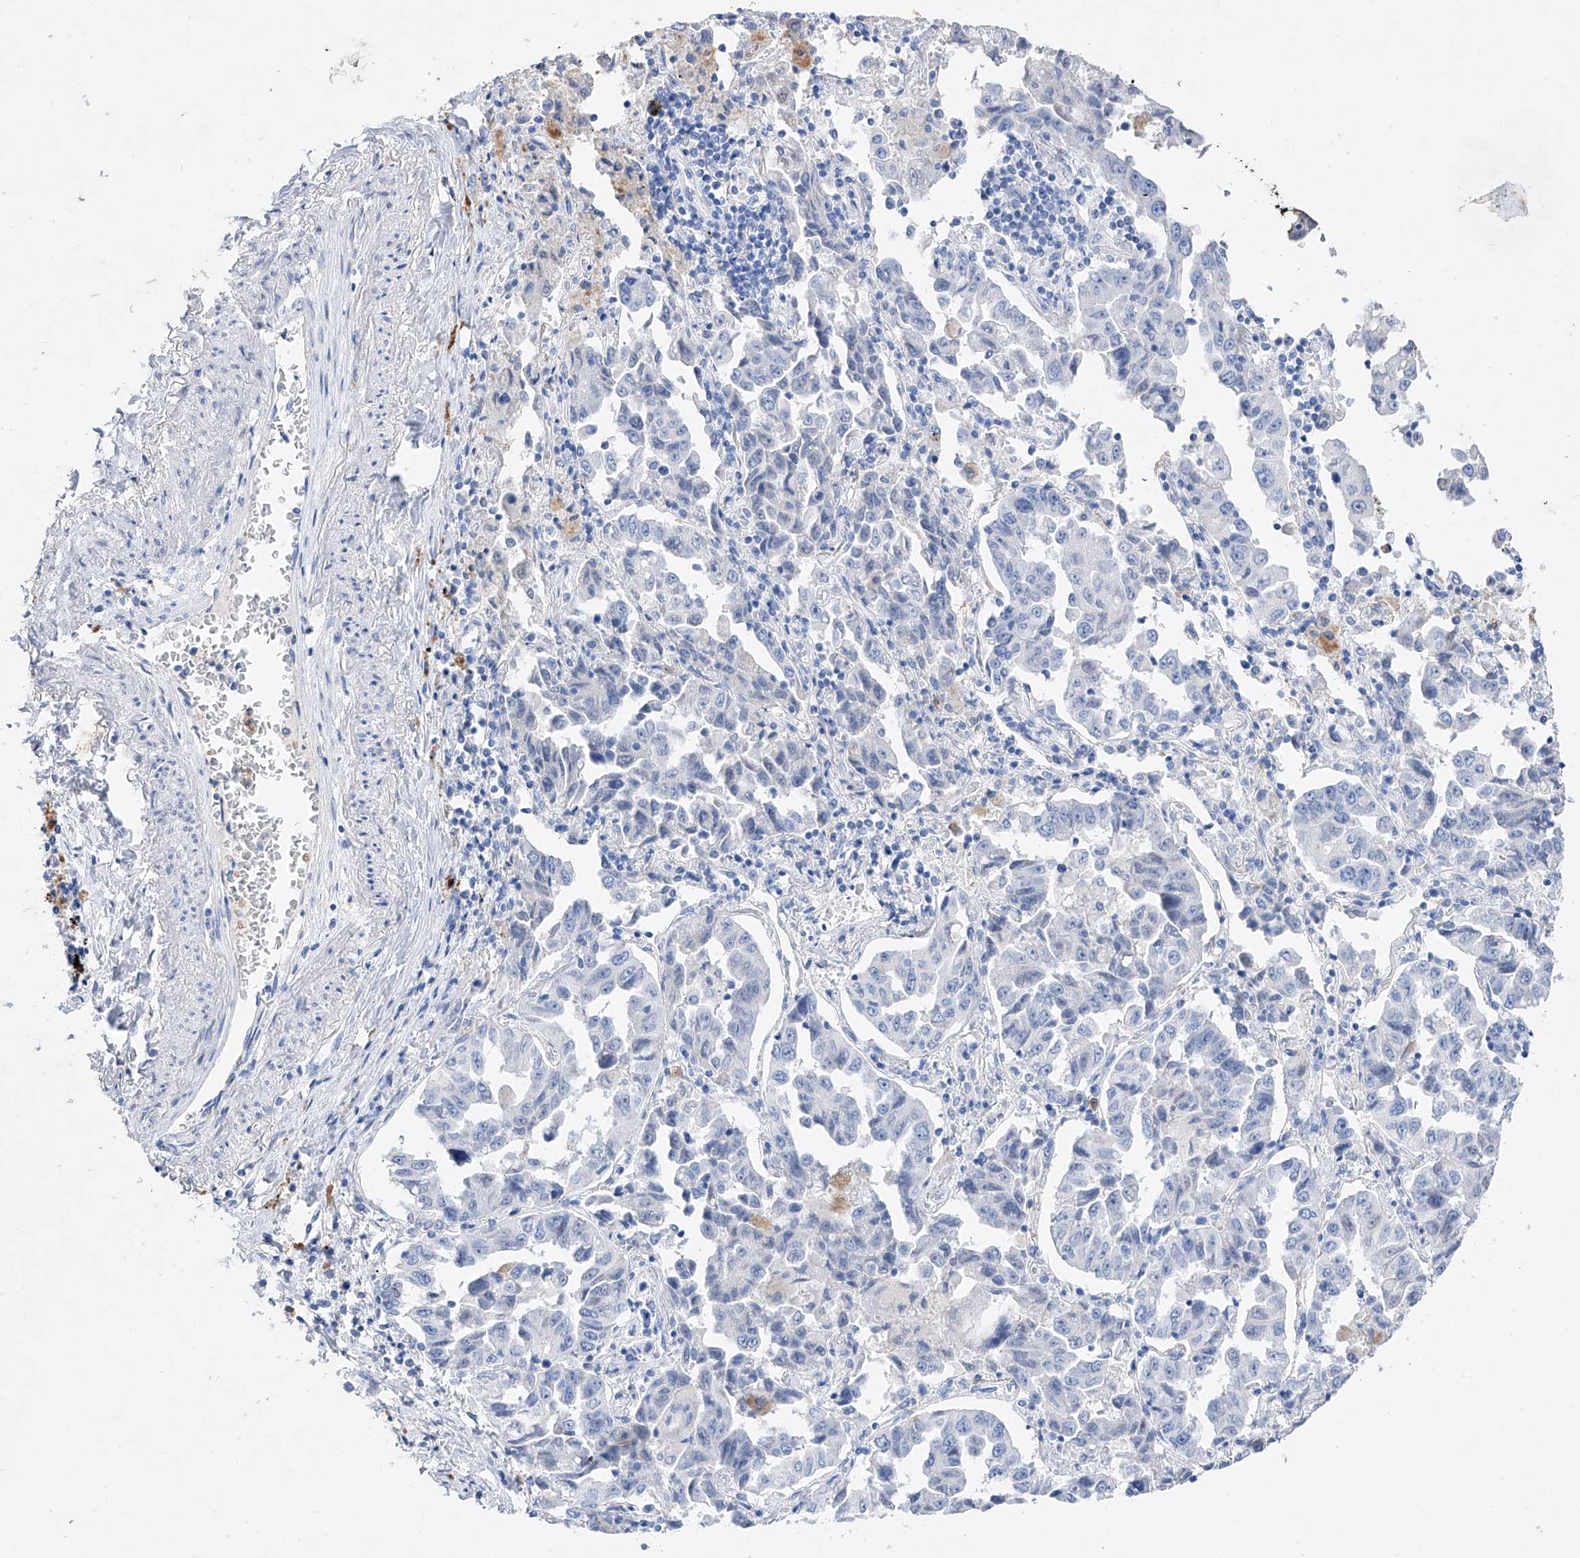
{"staining": {"intensity": "negative", "quantity": "none", "location": "none"}, "tissue": "lung cancer", "cell_type": "Tumor cells", "image_type": "cancer", "snomed": [{"axis": "morphology", "description": "Adenocarcinoma, NOS"}, {"axis": "topography", "description": "Lung"}], "caption": "Tumor cells are negative for protein expression in human adenocarcinoma (lung).", "gene": "TM7SF2", "patient": {"sex": "female", "age": 51}}